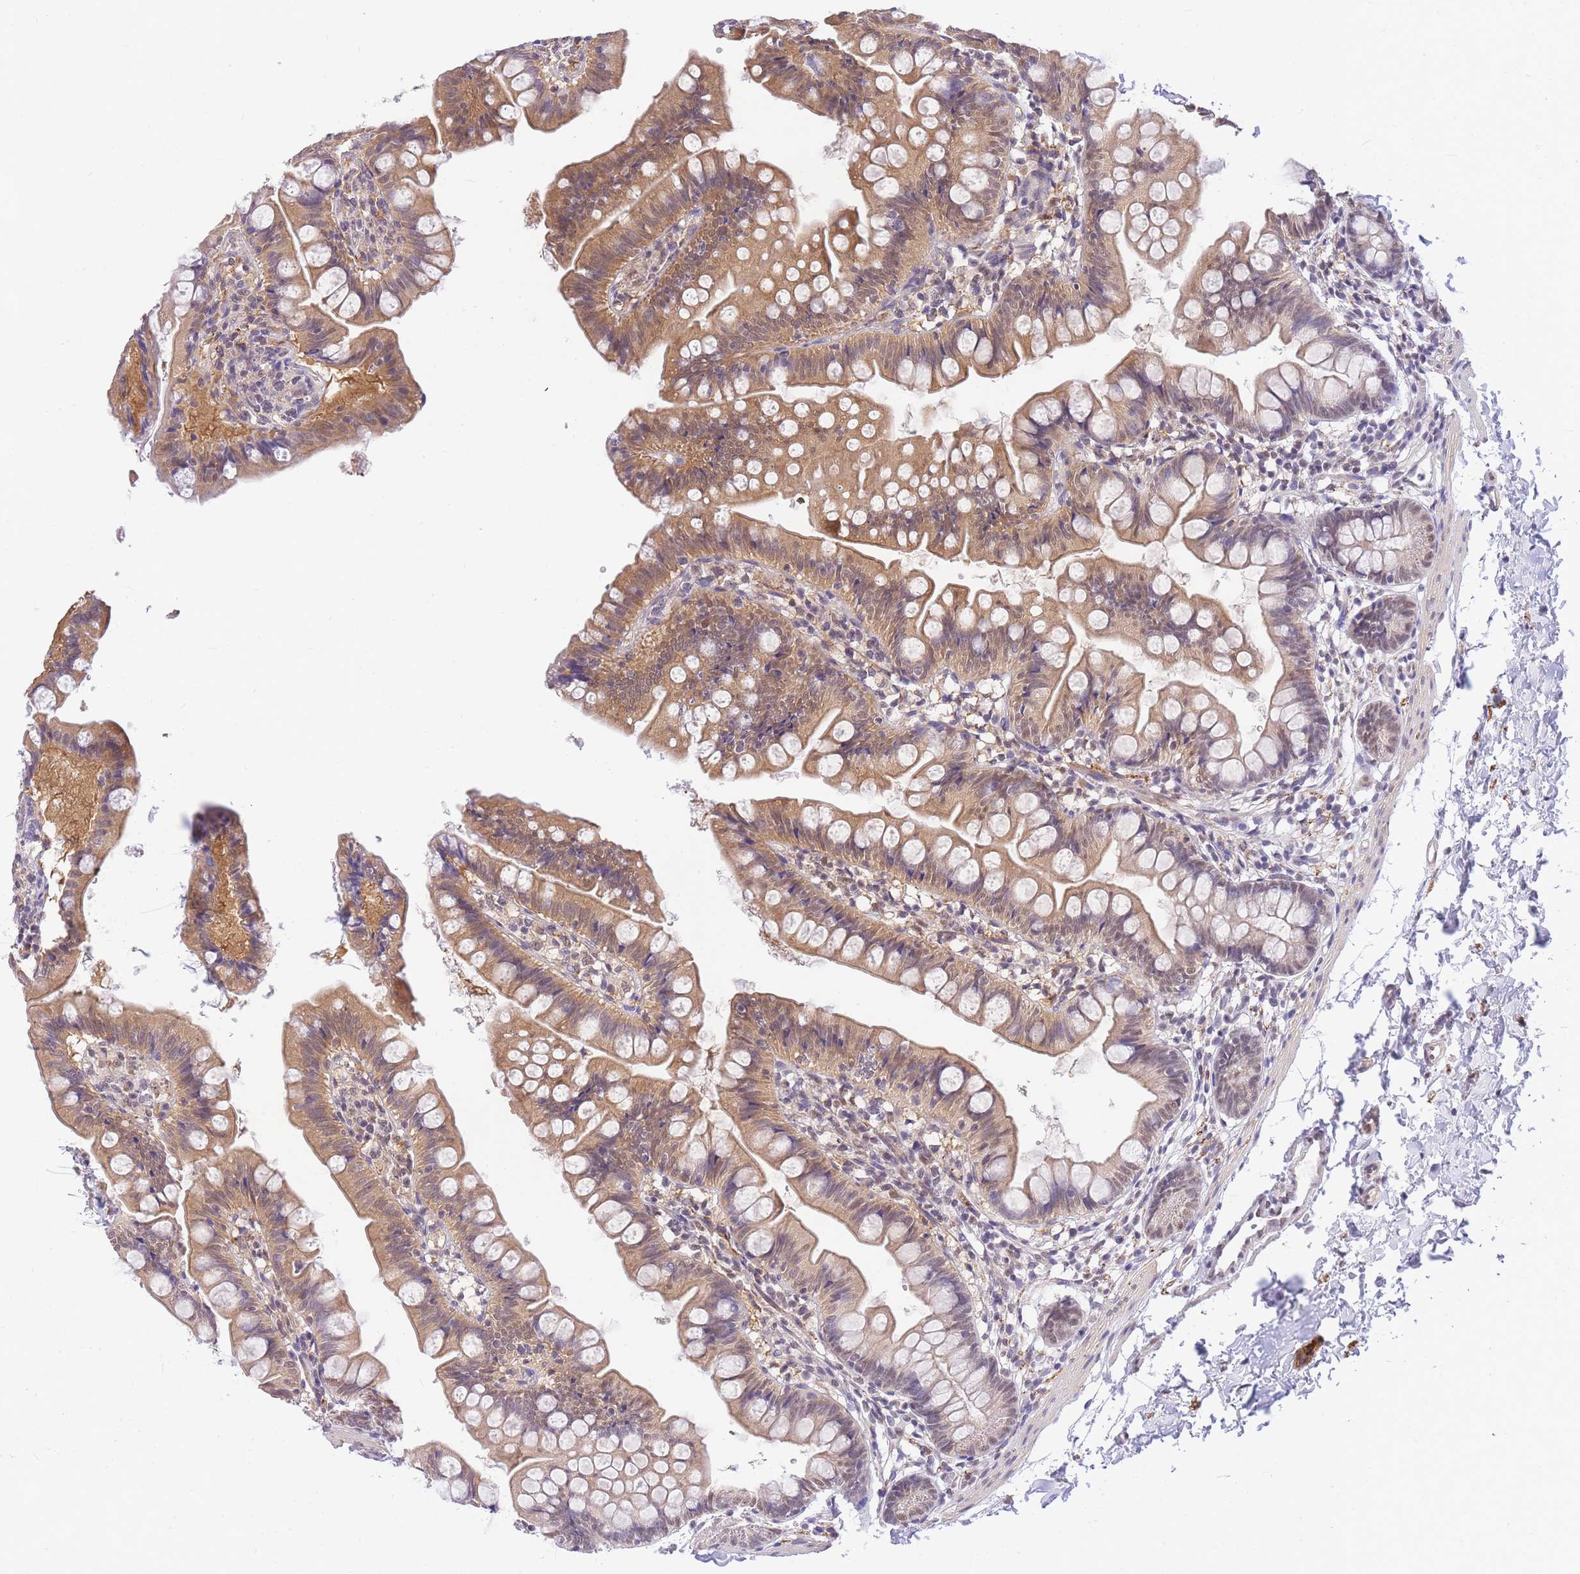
{"staining": {"intensity": "moderate", "quantity": ">75%", "location": "cytoplasmic/membranous"}, "tissue": "small intestine", "cell_type": "Glandular cells", "image_type": "normal", "snomed": [{"axis": "morphology", "description": "Normal tissue, NOS"}, {"axis": "topography", "description": "Small intestine"}], "caption": "IHC of normal human small intestine displays medium levels of moderate cytoplasmic/membranous expression in approximately >75% of glandular cells.", "gene": "S100PBP", "patient": {"sex": "male", "age": 7}}